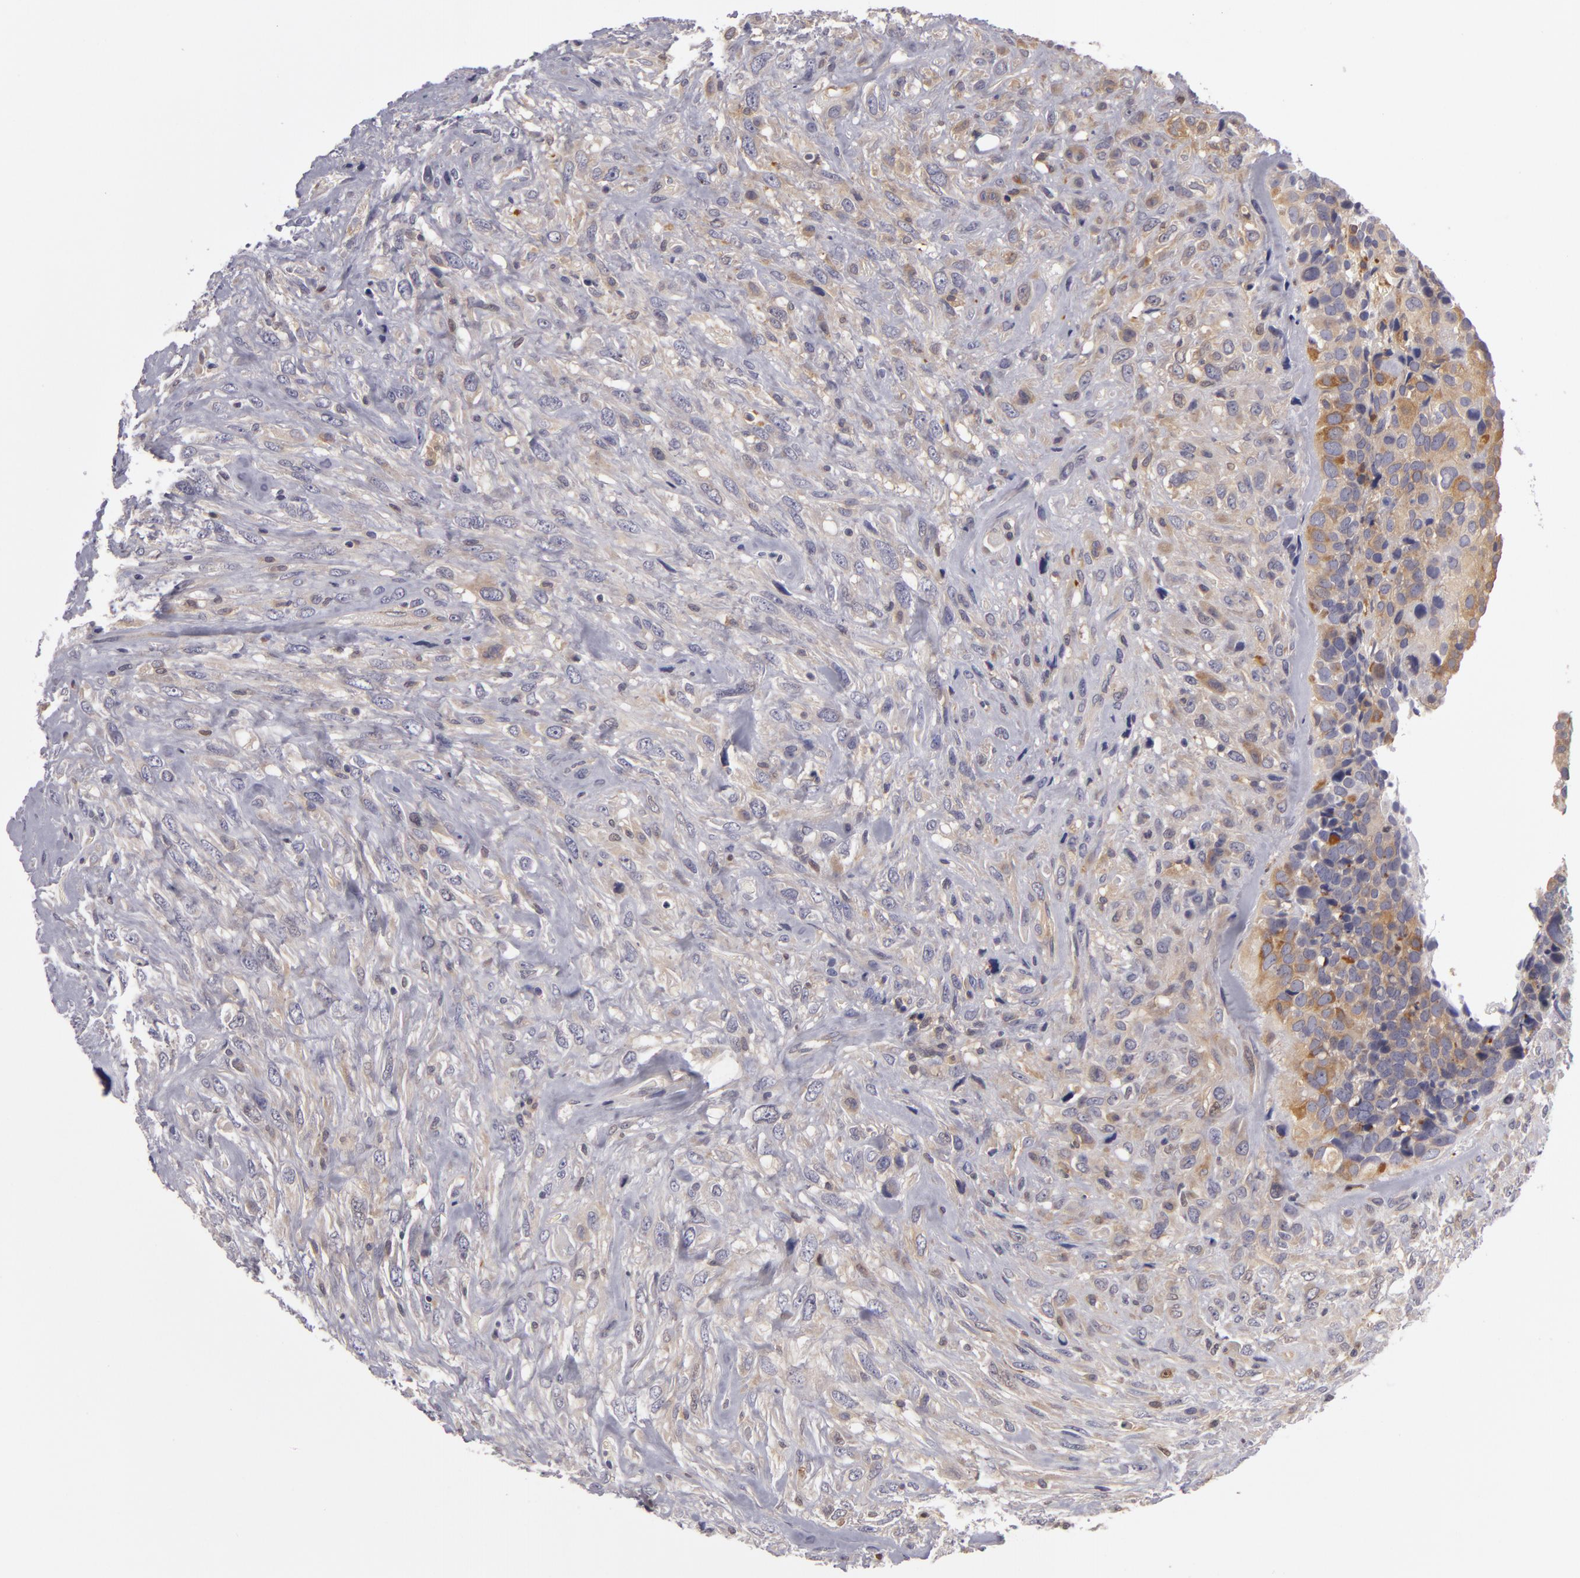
{"staining": {"intensity": "weak", "quantity": "<25%", "location": "cytoplasmic/membranous"}, "tissue": "breast cancer", "cell_type": "Tumor cells", "image_type": "cancer", "snomed": [{"axis": "morphology", "description": "Neoplasm, malignant, NOS"}, {"axis": "topography", "description": "Breast"}], "caption": "Tumor cells are negative for brown protein staining in neoplasm (malignant) (breast).", "gene": "ZNF229", "patient": {"sex": "female", "age": 50}}